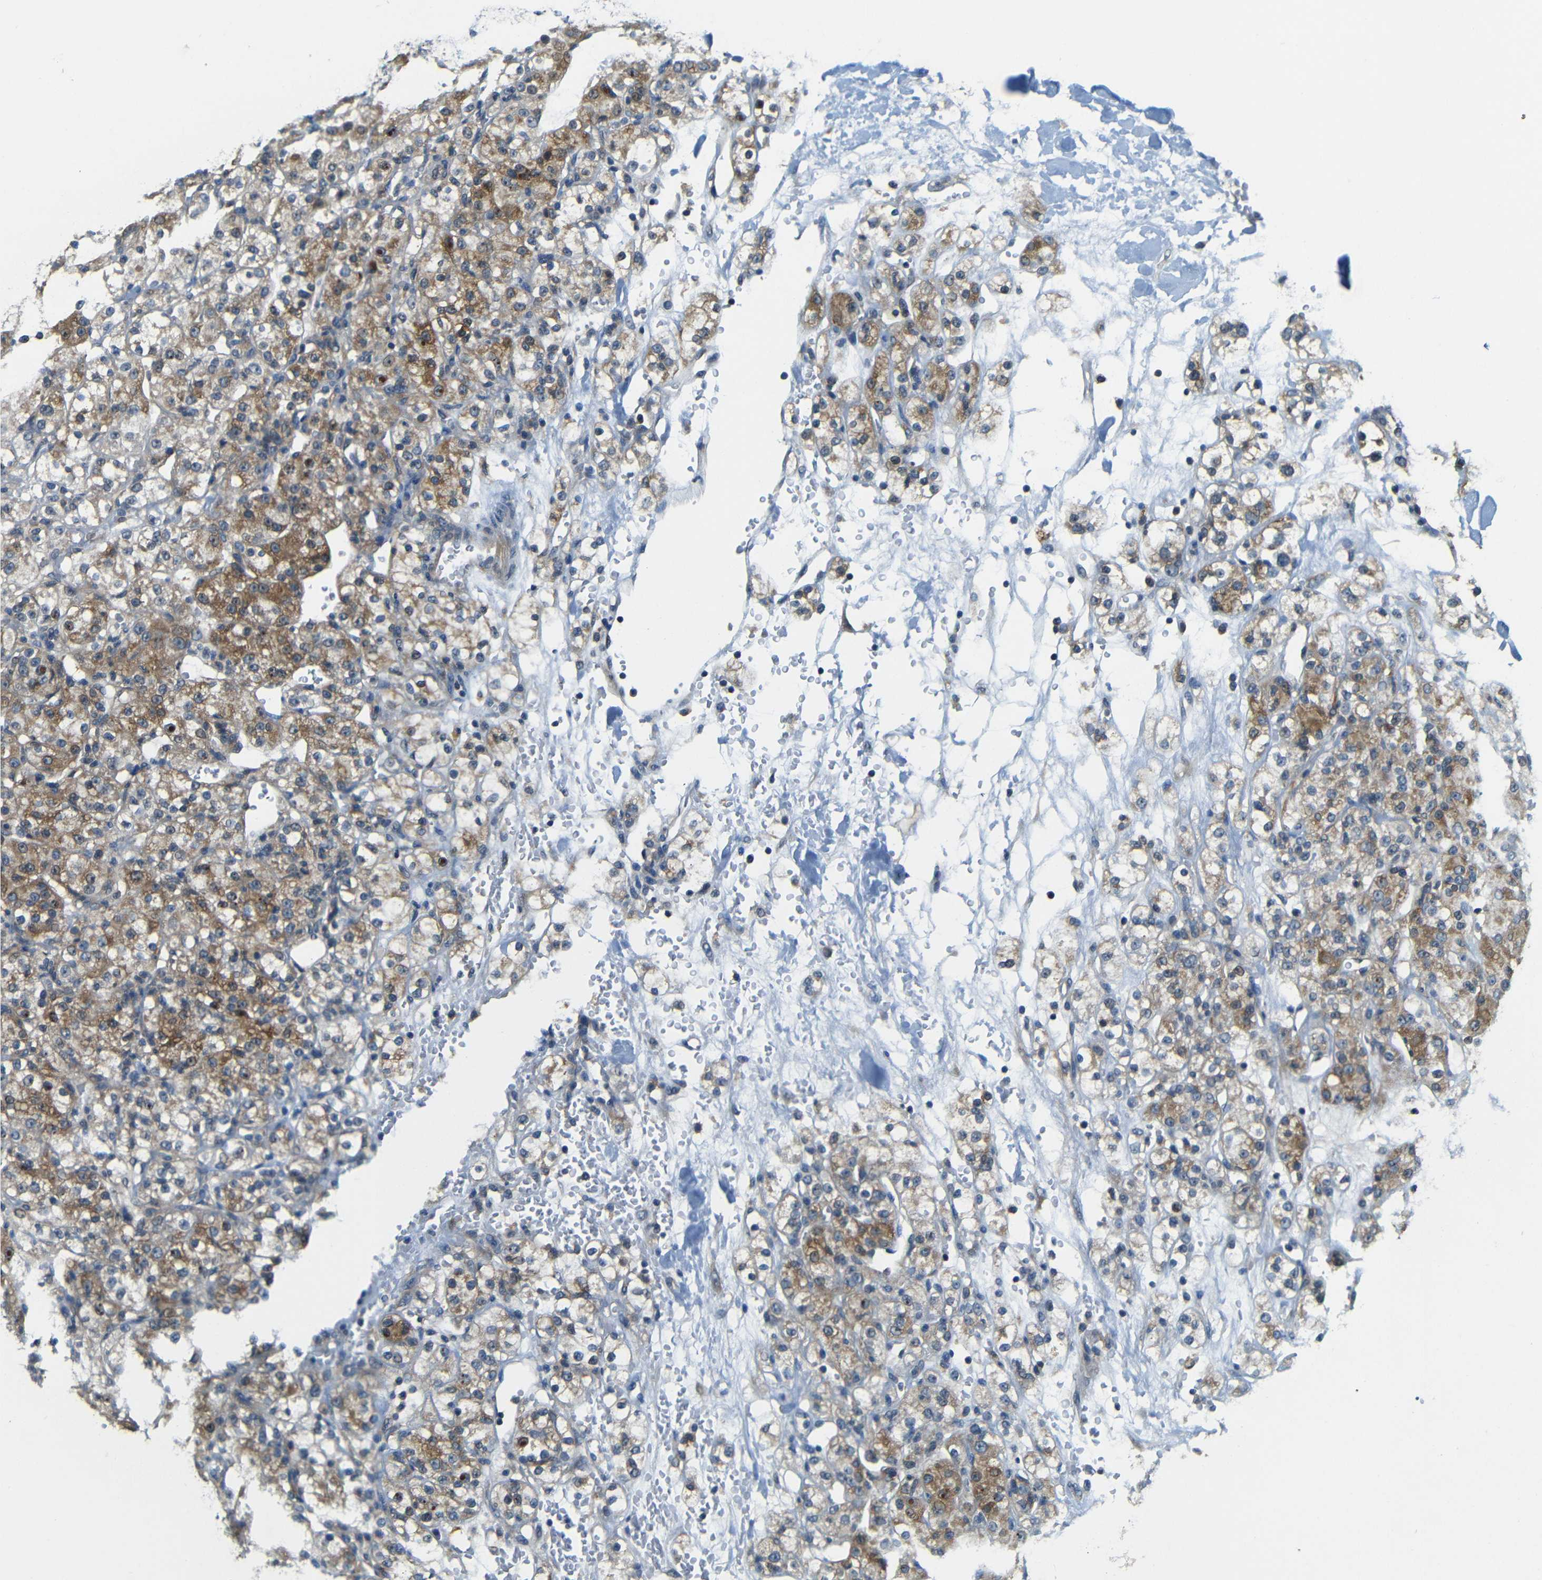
{"staining": {"intensity": "moderate", "quantity": ">75%", "location": "cytoplasmic/membranous"}, "tissue": "renal cancer", "cell_type": "Tumor cells", "image_type": "cancer", "snomed": [{"axis": "morphology", "description": "Normal tissue, NOS"}, {"axis": "morphology", "description": "Adenocarcinoma, NOS"}, {"axis": "topography", "description": "Kidney"}], "caption": "Adenocarcinoma (renal) was stained to show a protein in brown. There is medium levels of moderate cytoplasmic/membranous positivity in approximately >75% of tumor cells. Immunohistochemistry (ihc) stains the protein in brown and the nuclei are stained blue.", "gene": "FNDC3A", "patient": {"sex": "male", "age": 61}}